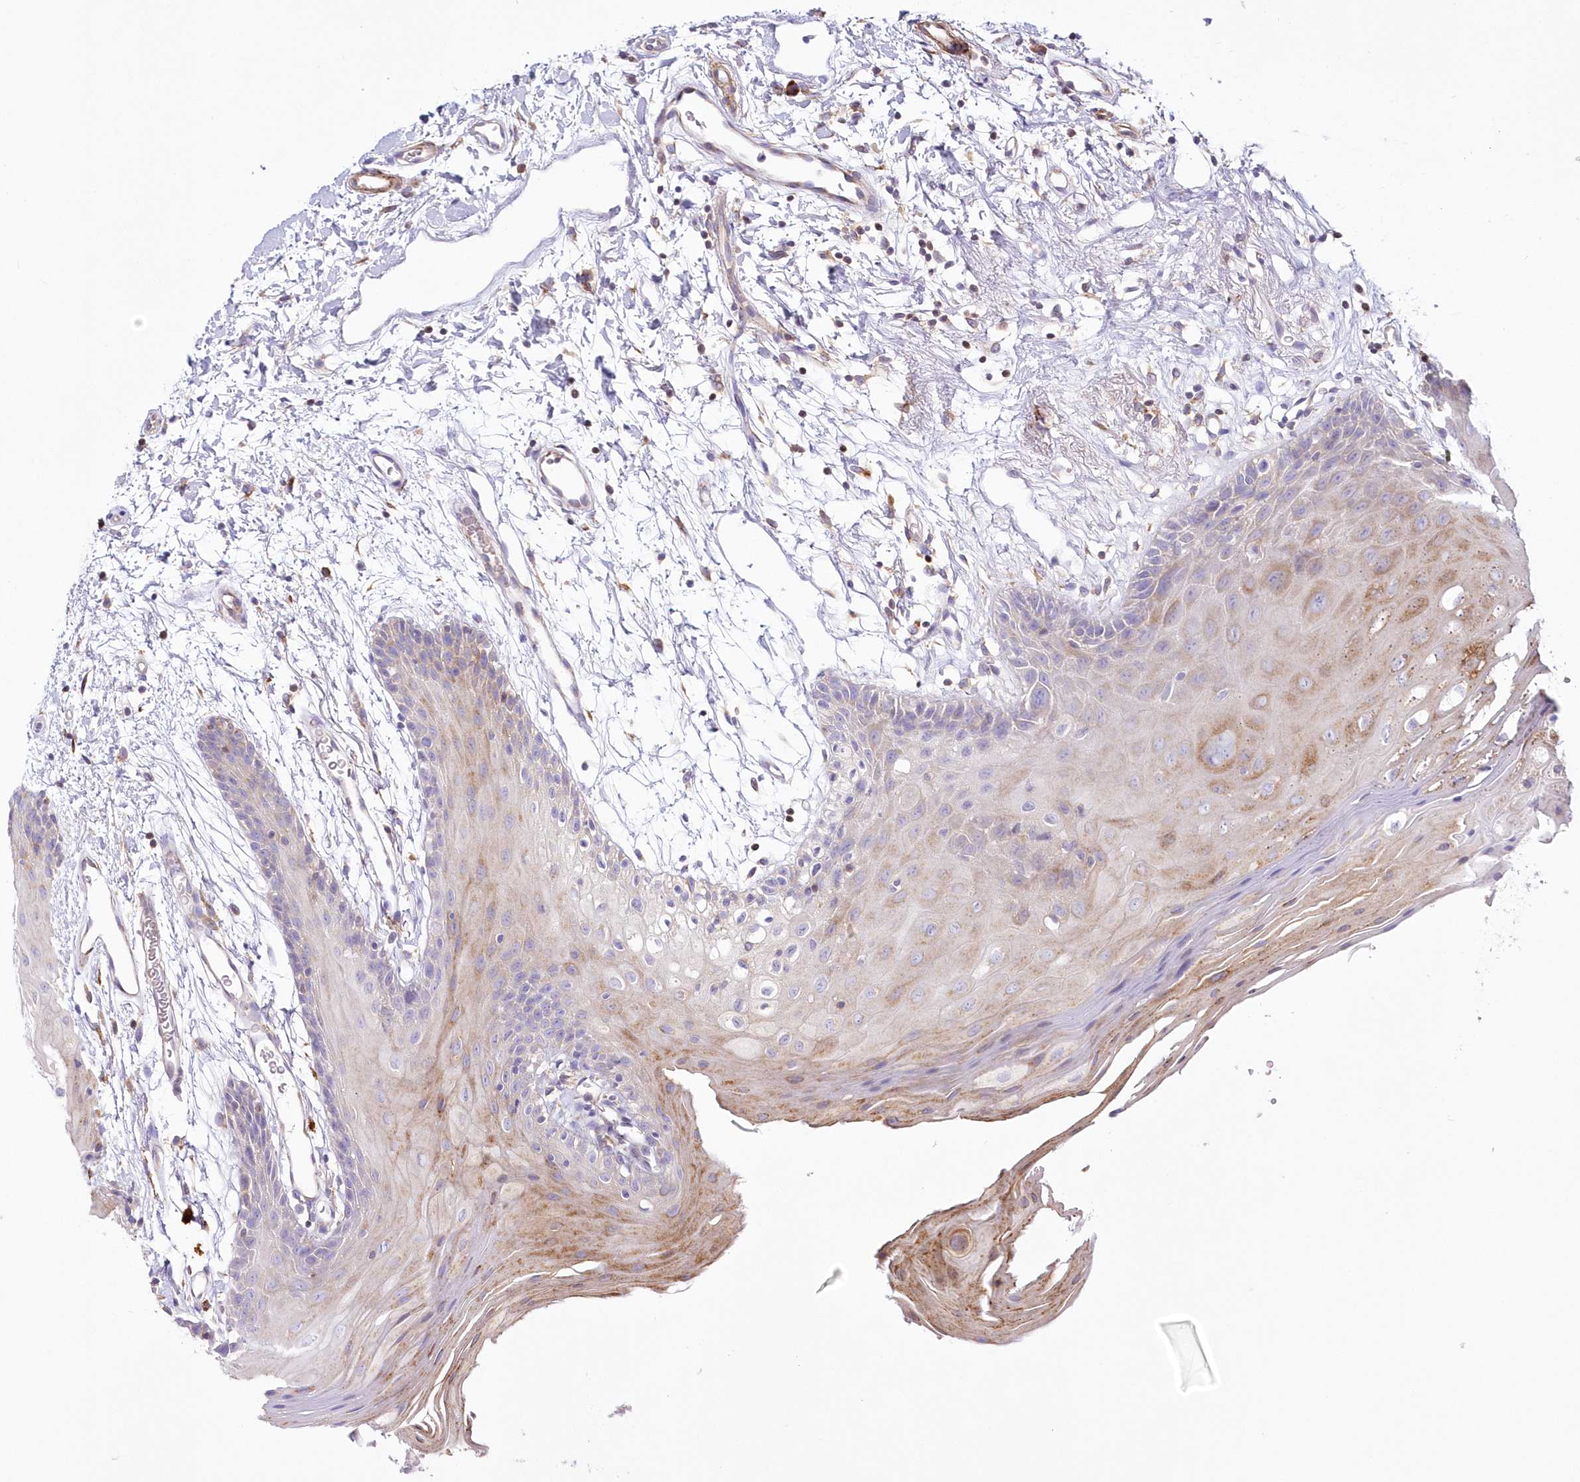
{"staining": {"intensity": "moderate", "quantity": "<25%", "location": "cytoplasmic/membranous"}, "tissue": "oral mucosa", "cell_type": "Squamous epithelial cells", "image_type": "normal", "snomed": [{"axis": "morphology", "description": "Normal tissue, NOS"}, {"axis": "topography", "description": "Skeletal muscle"}, {"axis": "topography", "description": "Oral tissue"}, {"axis": "topography", "description": "Salivary gland"}, {"axis": "topography", "description": "Peripheral nerve tissue"}], "caption": "Oral mucosa stained with a brown dye shows moderate cytoplasmic/membranous positive staining in approximately <25% of squamous epithelial cells.", "gene": "ARFGEF3", "patient": {"sex": "male", "age": 54}}